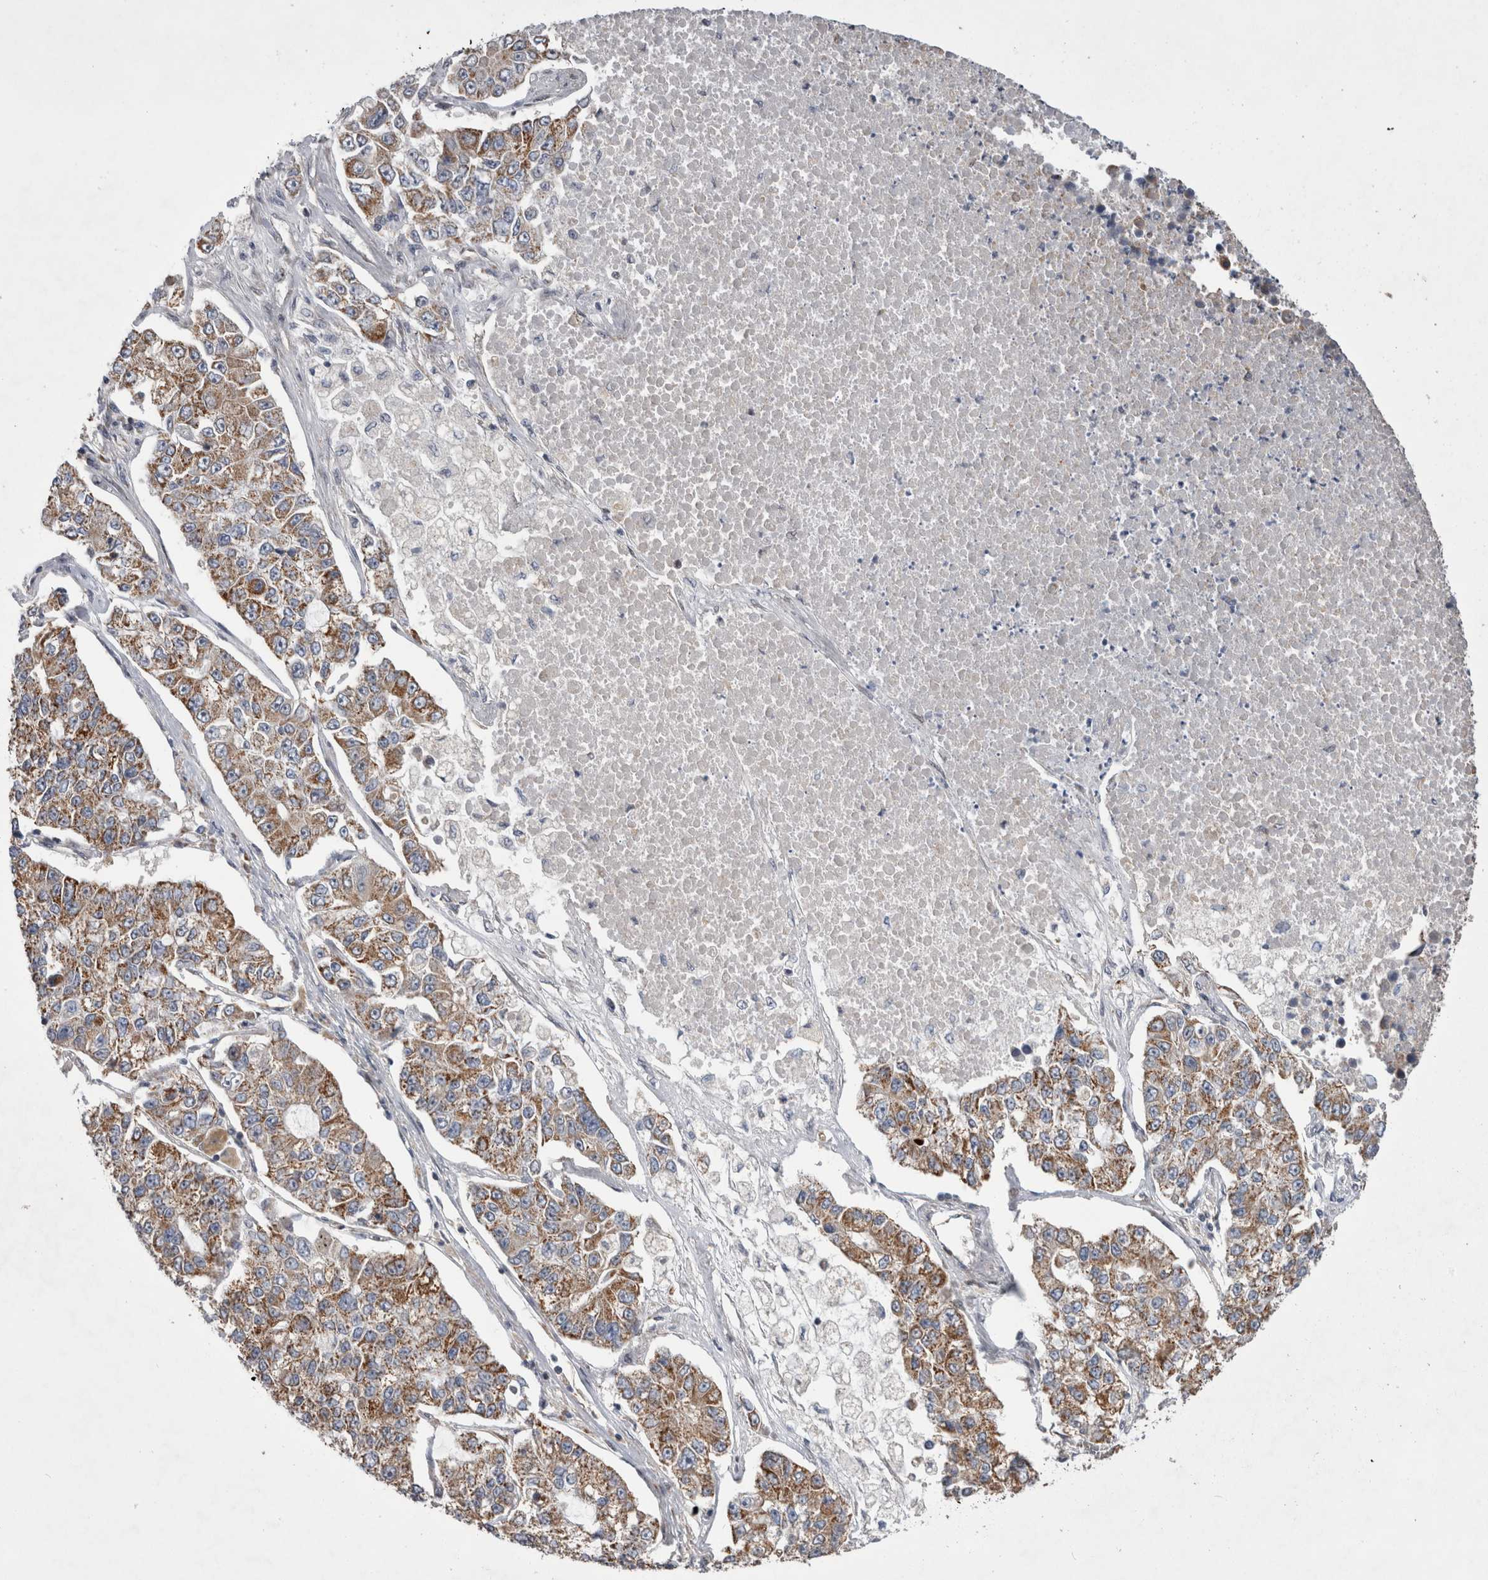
{"staining": {"intensity": "moderate", "quantity": ">75%", "location": "cytoplasmic/membranous"}, "tissue": "lung cancer", "cell_type": "Tumor cells", "image_type": "cancer", "snomed": [{"axis": "morphology", "description": "Adenocarcinoma, NOS"}, {"axis": "topography", "description": "Lung"}], "caption": "Lung cancer stained for a protein displays moderate cytoplasmic/membranous positivity in tumor cells.", "gene": "MRPL37", "patient": {"sex": "male", "age": 49}}